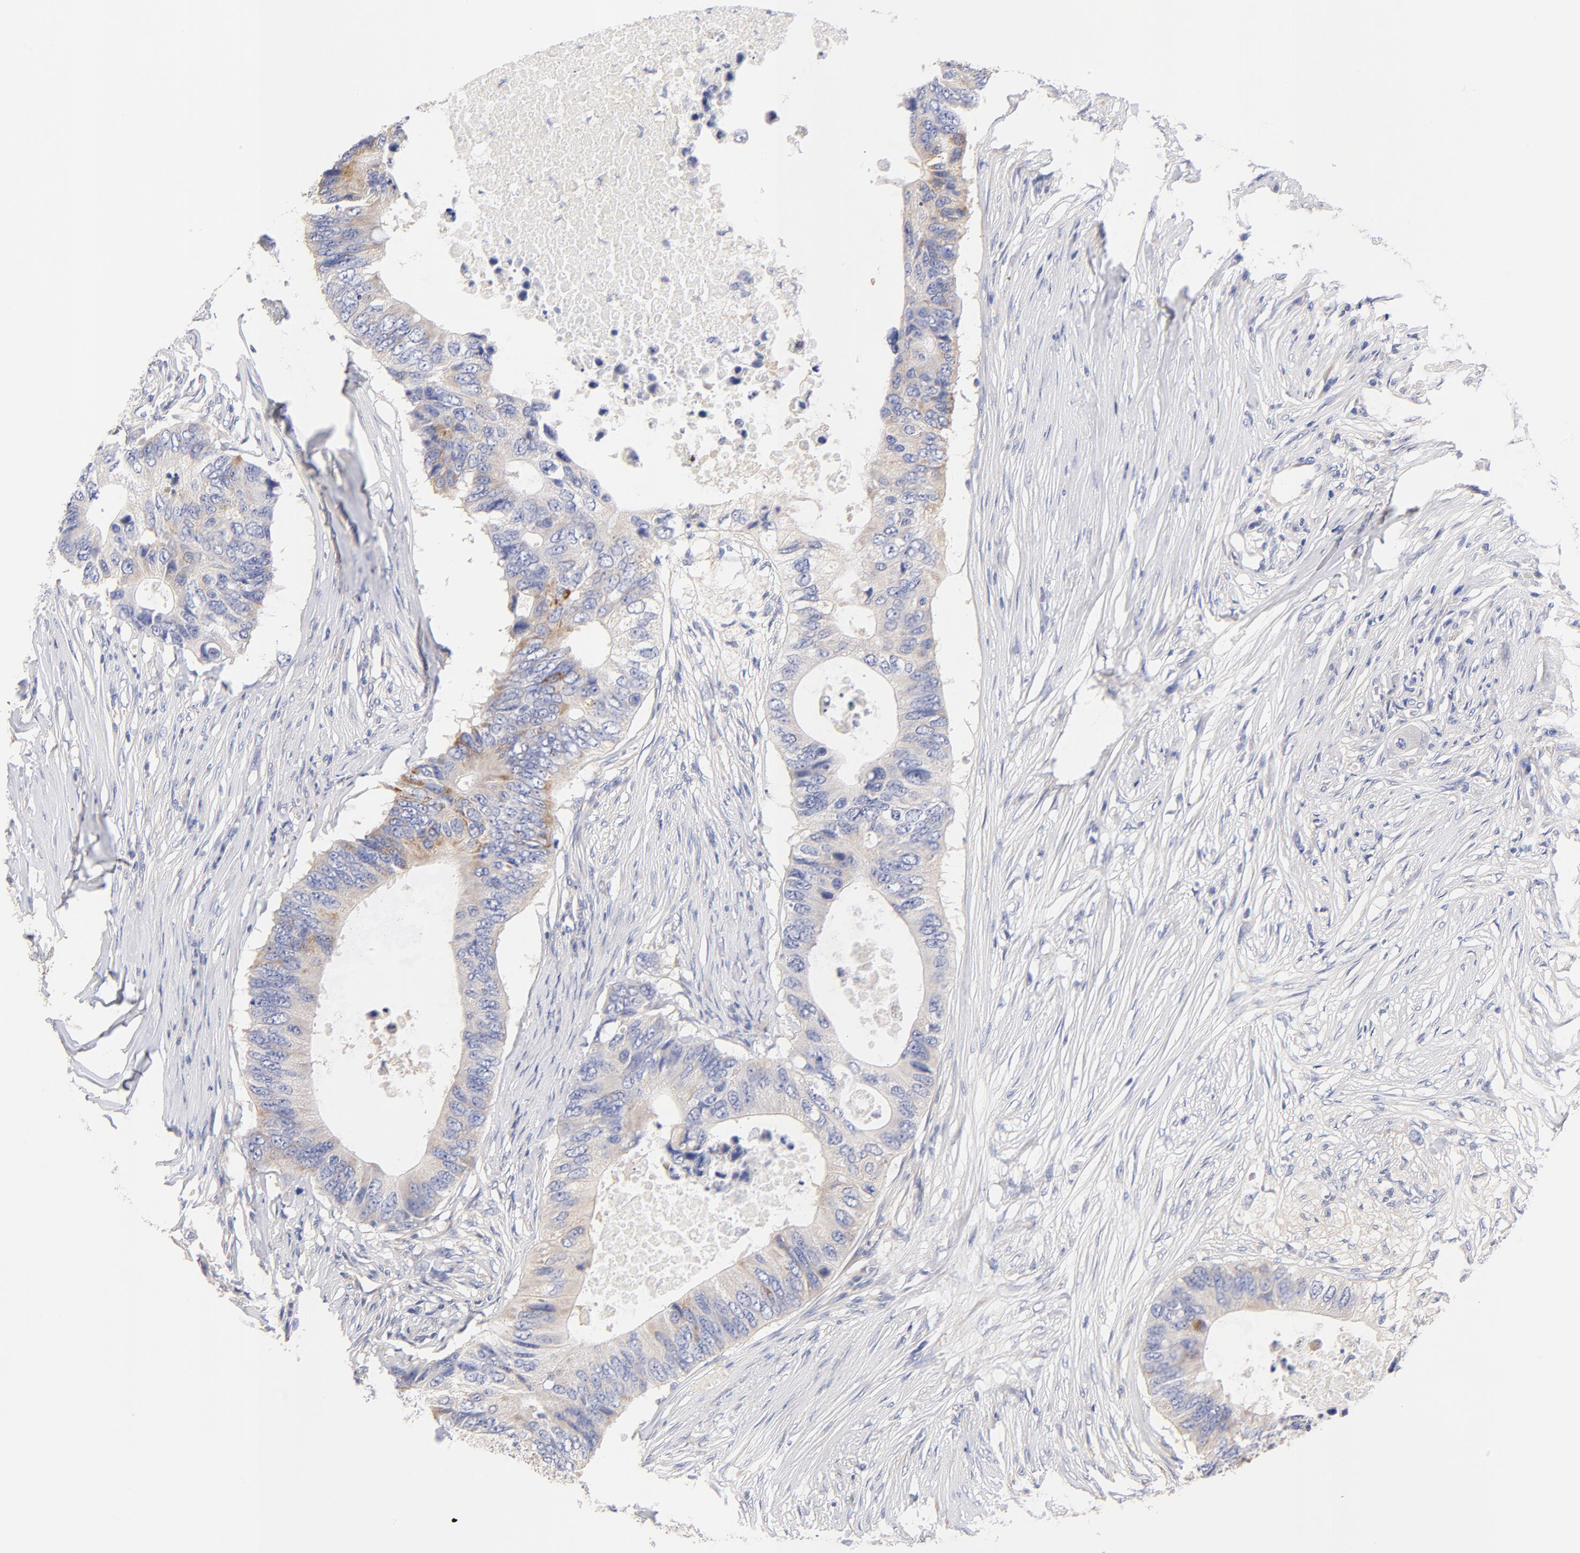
{"staining": {"intensity": "moderate", "quantity": "25%-75%", "location": "cytoplasmic/membranous"}, "tissue": "colorectal cancer", "cell_type": "Tumor cells", "image_type": "cancer", "snomed": [{"axis": "morphology", "description": "Adenocarcinoma, NOS"}, {"axis": "topography", "description": "Colon"}], "caption": "High-power microscopy captured an immunohistochemistry histopathology image of colorectal cancer, revealing moderate cytoplasmic/membranous positivity in about 25%-75% of tumor cells.", "gene": "HS3ST1", "patient": {"sex": "male", "age": 71}}